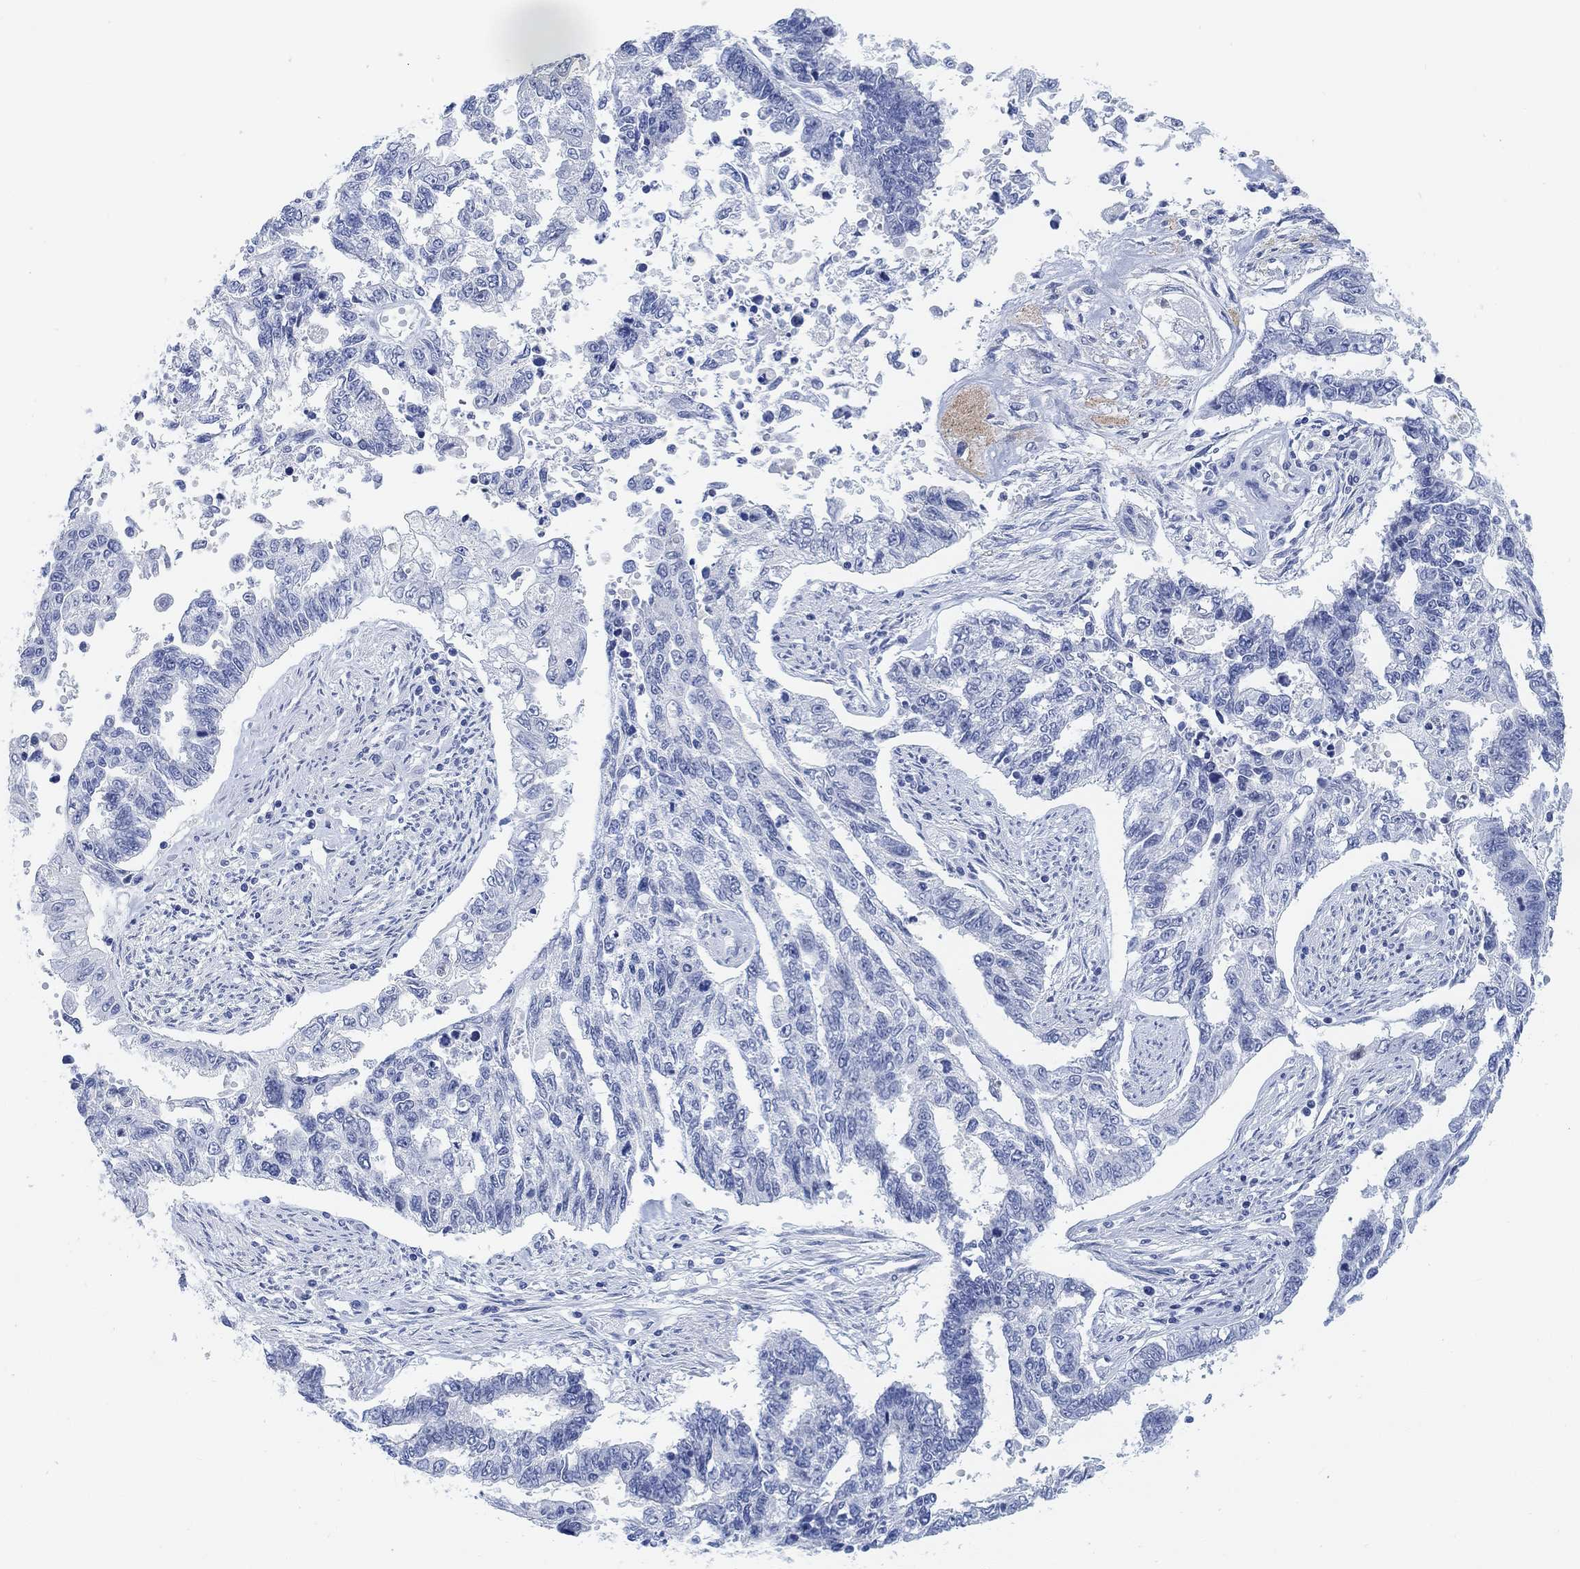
{"staining": {"intensity": "negative", "quantity": "none", "location": "none"}, "tissue": "endometrial cancer", "cell_type": "Tumor cells", "image_type": "cancer", "snomed": [{"axis": "morphology", "description": "Adenocarcinoma, NOS"}, {"axis": "topography", "description": "Uterus"}], "caption": "Tumor cells are negative for protein expression in human endometrial adenocarcinoma. (DAB (3,3'-diaminobenzidine) immunohistochemistry with hematoxylin counter stain).", "gene": "ENO4", "patient": {"sex": "female", "age": 59}}